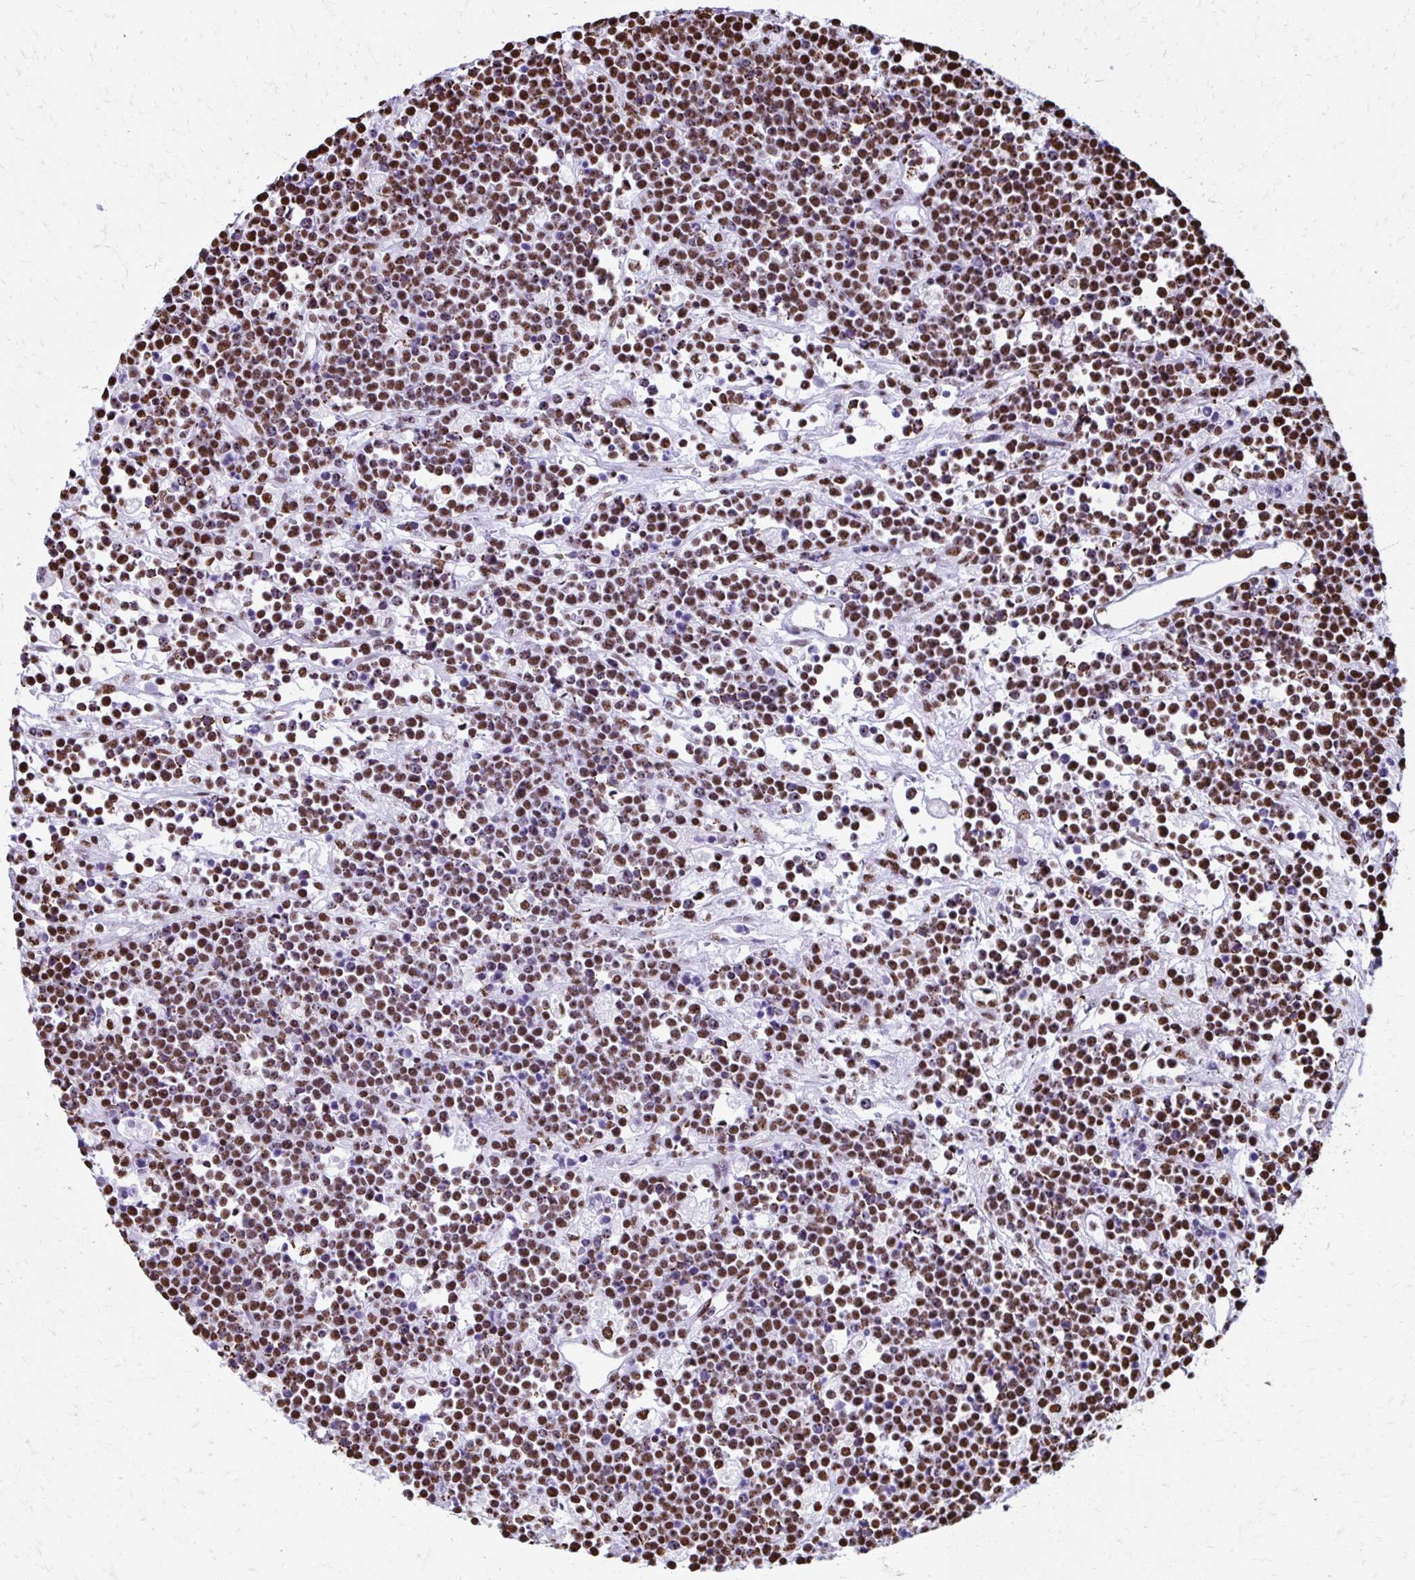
{"staining": {"intensity": "moderate", "quantity": ">75%", "location": "nuclear"}, "tissue": "lymphoma", "cell_type": "Tumor cells", "image_type": "cancer", "snomed": [{"axis": "morphology", "description": "Malignant lymphoma, non-Hodgkin's type, High grade"}, {"axis": "topography", "description": "Ovary"}], "caption": "Immunohistochemical staining of human lymphoma reveals moderate nuclear protein staining in about >75% of tumor cells. (DAB (3,3'-diaminobenzidine) IHC, brown staining for protein, blue staining for nuclei).", "gene": "NONO", "patient": {"sex": "female", "age": 56}}